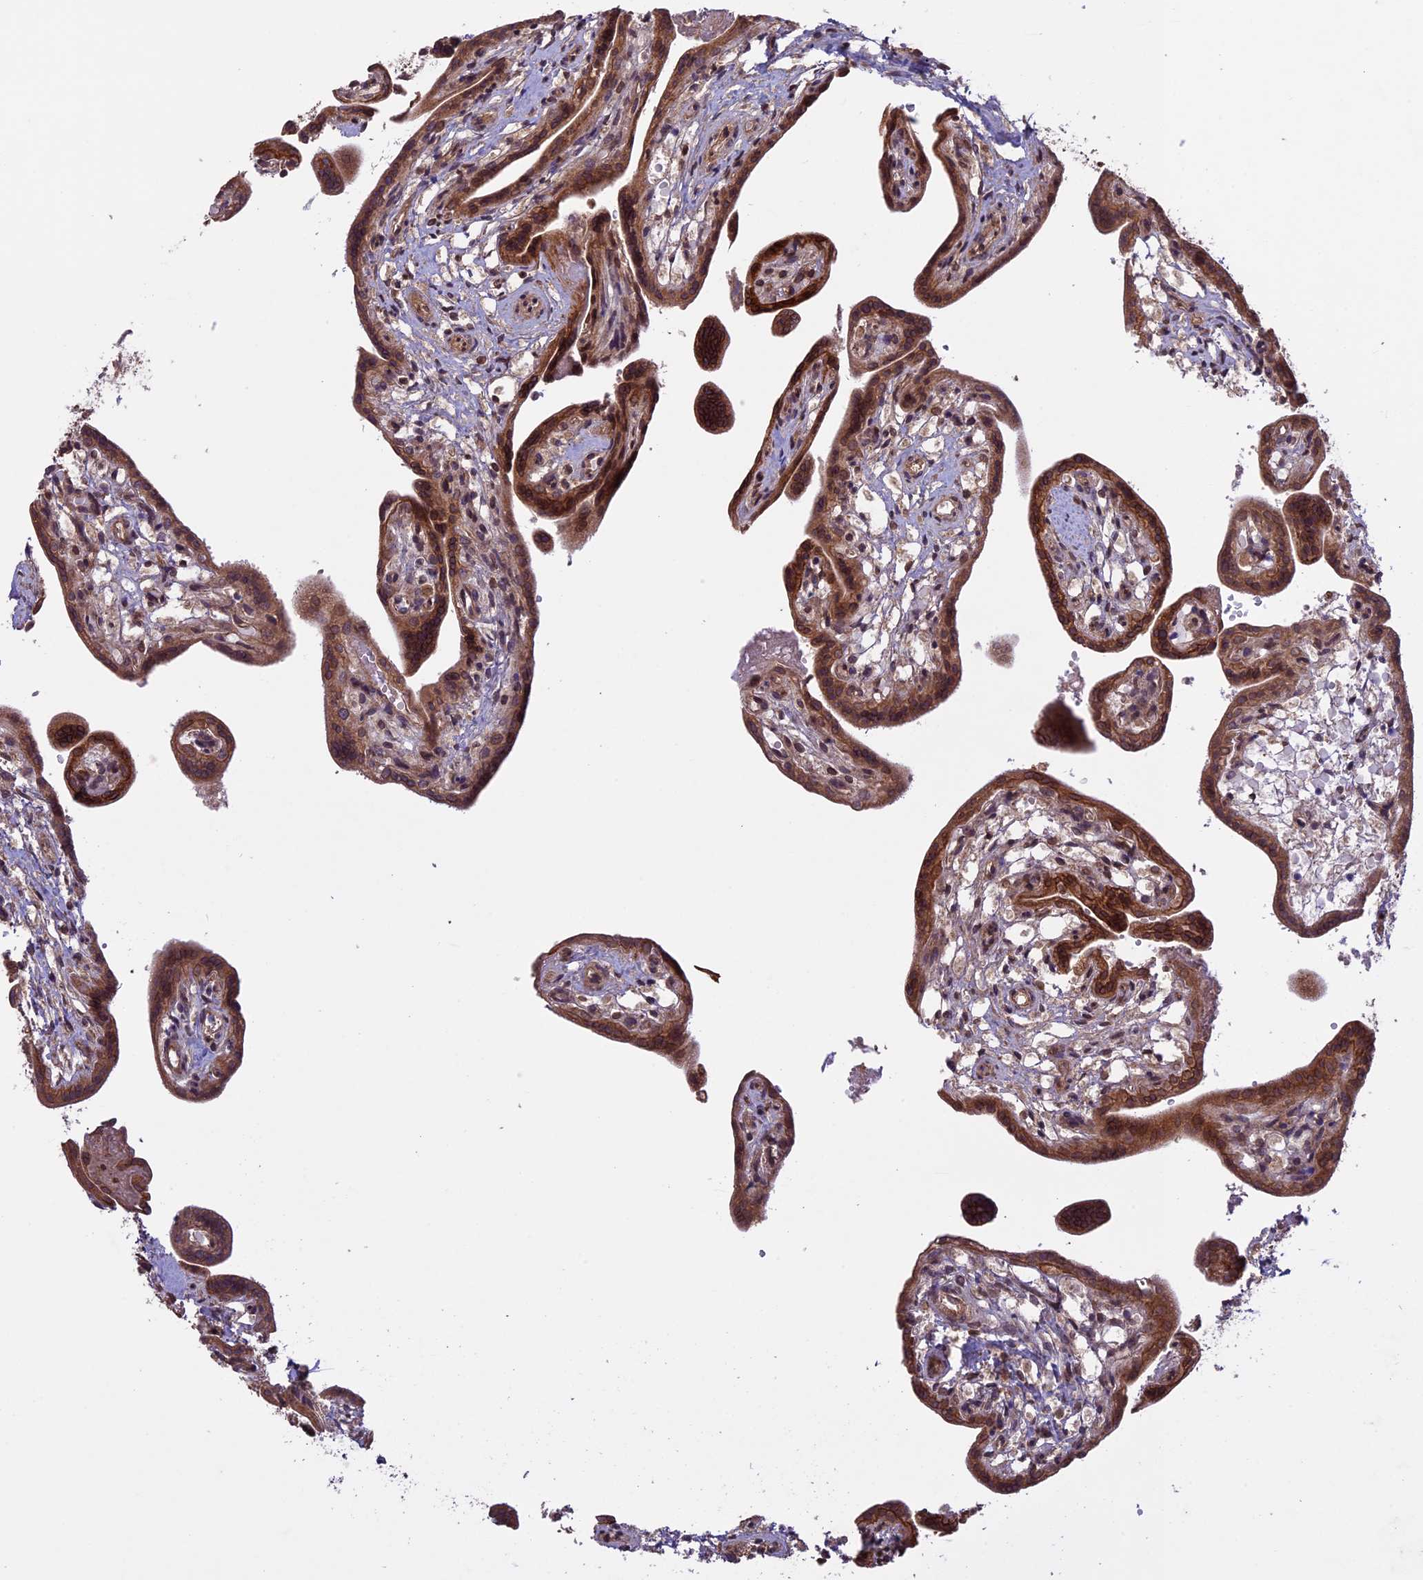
{"staining": {"intensity": "strong", "quantity": ">75%", "location": "cytoplasmic/membranous,nuclear"}, "tissue": "placenta", "cell_type": "Trophoblastic cells", "image_type": "normal", "snomed": [{"axis": "morphology", "description": "Normal tissue, NOS"}, {"axis": "topography", "description": "Placenta"}], "caption": "The micrograph exhibits staining of normal placenta, revealing strong cytoplasmic/membranous,nuclear protein staining (brown color) within trophoblastic cells. The staining was performed using DAB, with brown indicating positive protein expression. Nuclei are stained blue with hematoxylin.", "gene": "CCDC125", "patient": {"sex": "female", "age": 37}}